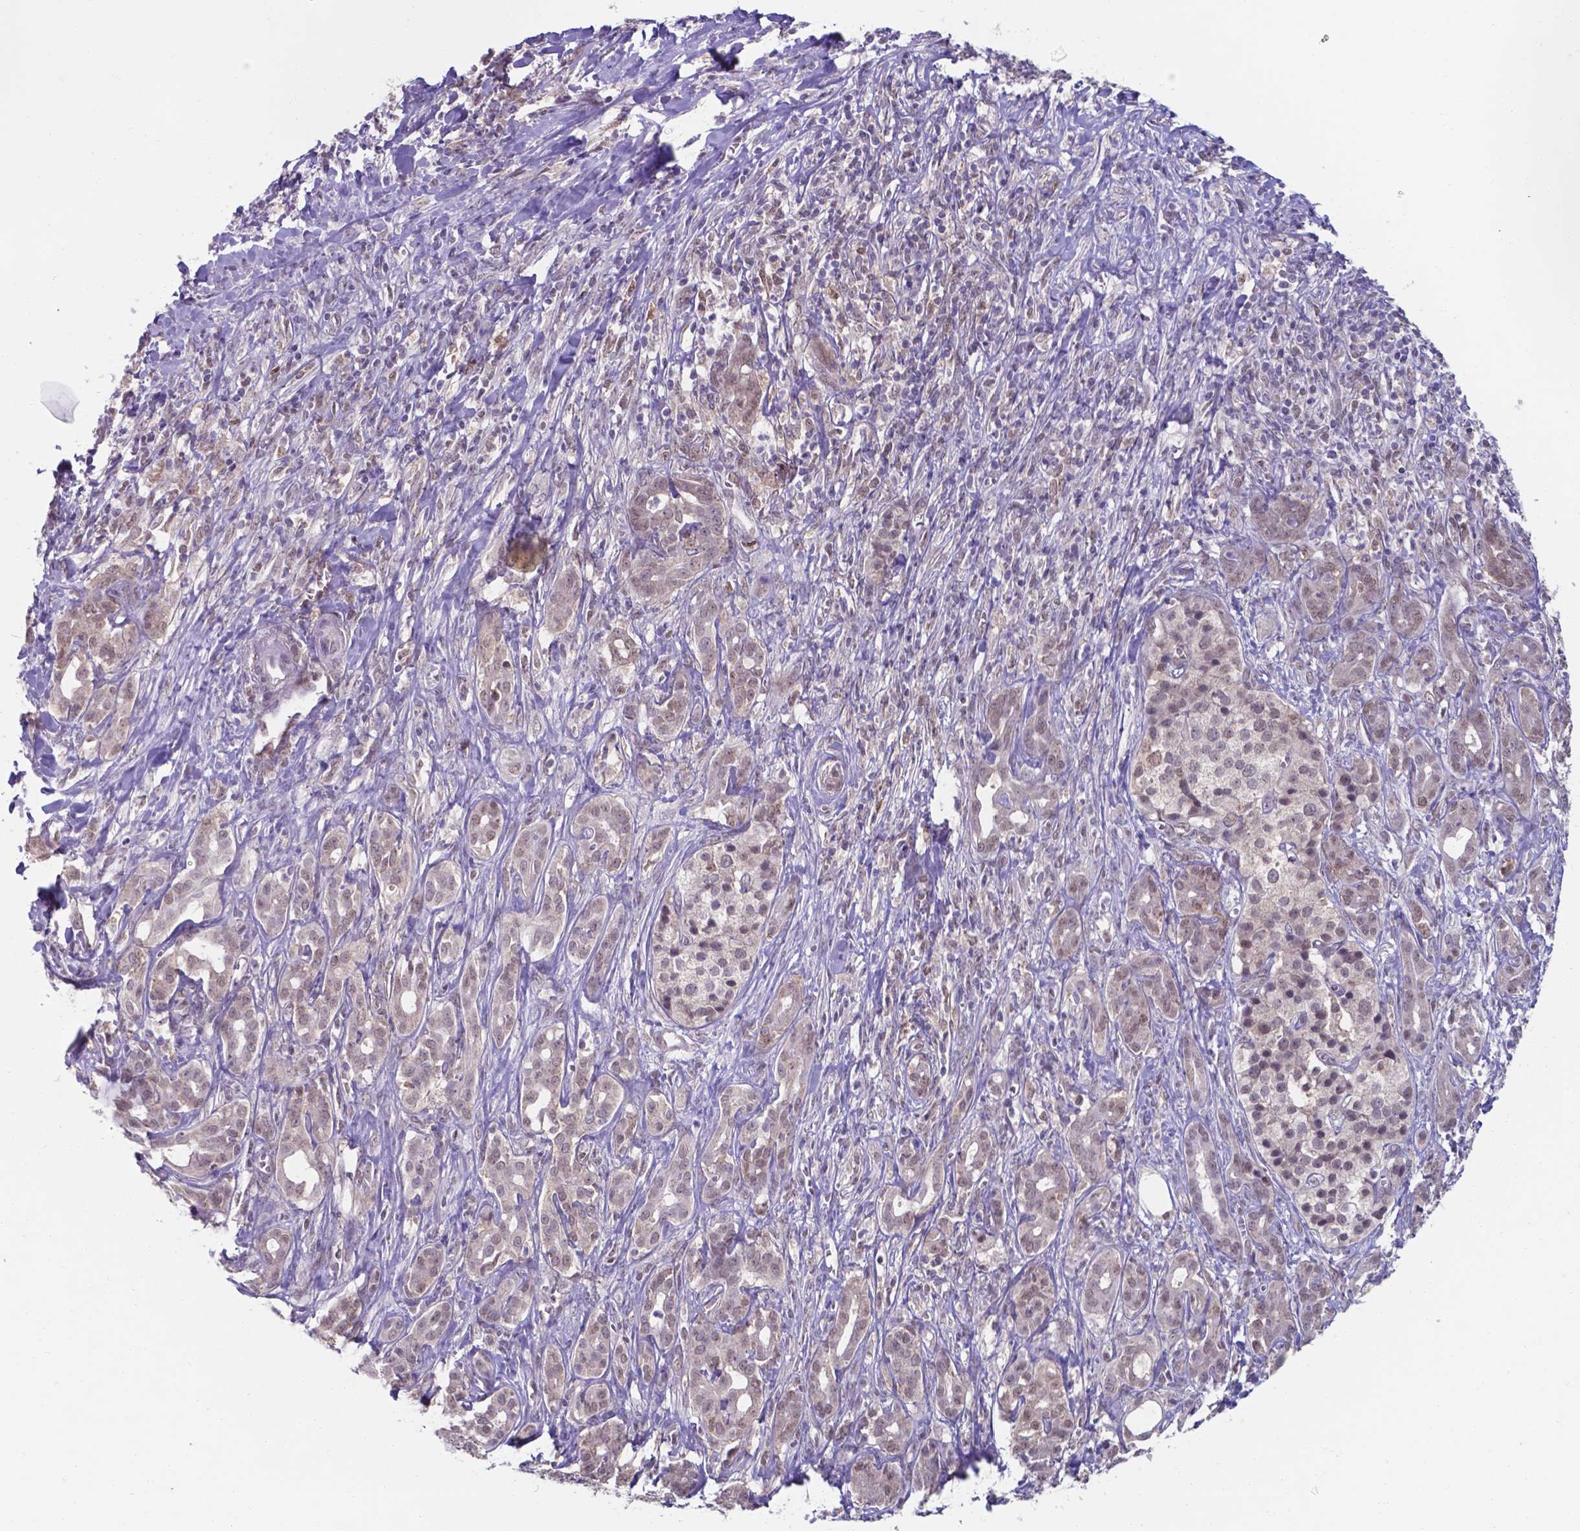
{"staining": {"intensity": "weak", "quantity": "25%-75%", "location": "cytoplasmic/membranous,nuclear"}, "tissue": "pancreatic cancer", "cell_type": "Tumor cells", "image_type": "cancer", "snomed": [{"axis": "morphology", "description": "Adenocarcinoma, NOS"}, {"axis": "topography", "description": "Pancreas"}], "caption": "Immunohistochemistry (IHC) (DAB) staining of human pancreatic cancer (adenocarcinoma) displays weak cytoplasmic/membranous and nuclear protein expression in approximately 25%-75% of tumor cells.", "gene": "UBE2E2", "patient": {"sex": "male", "age": 61}}